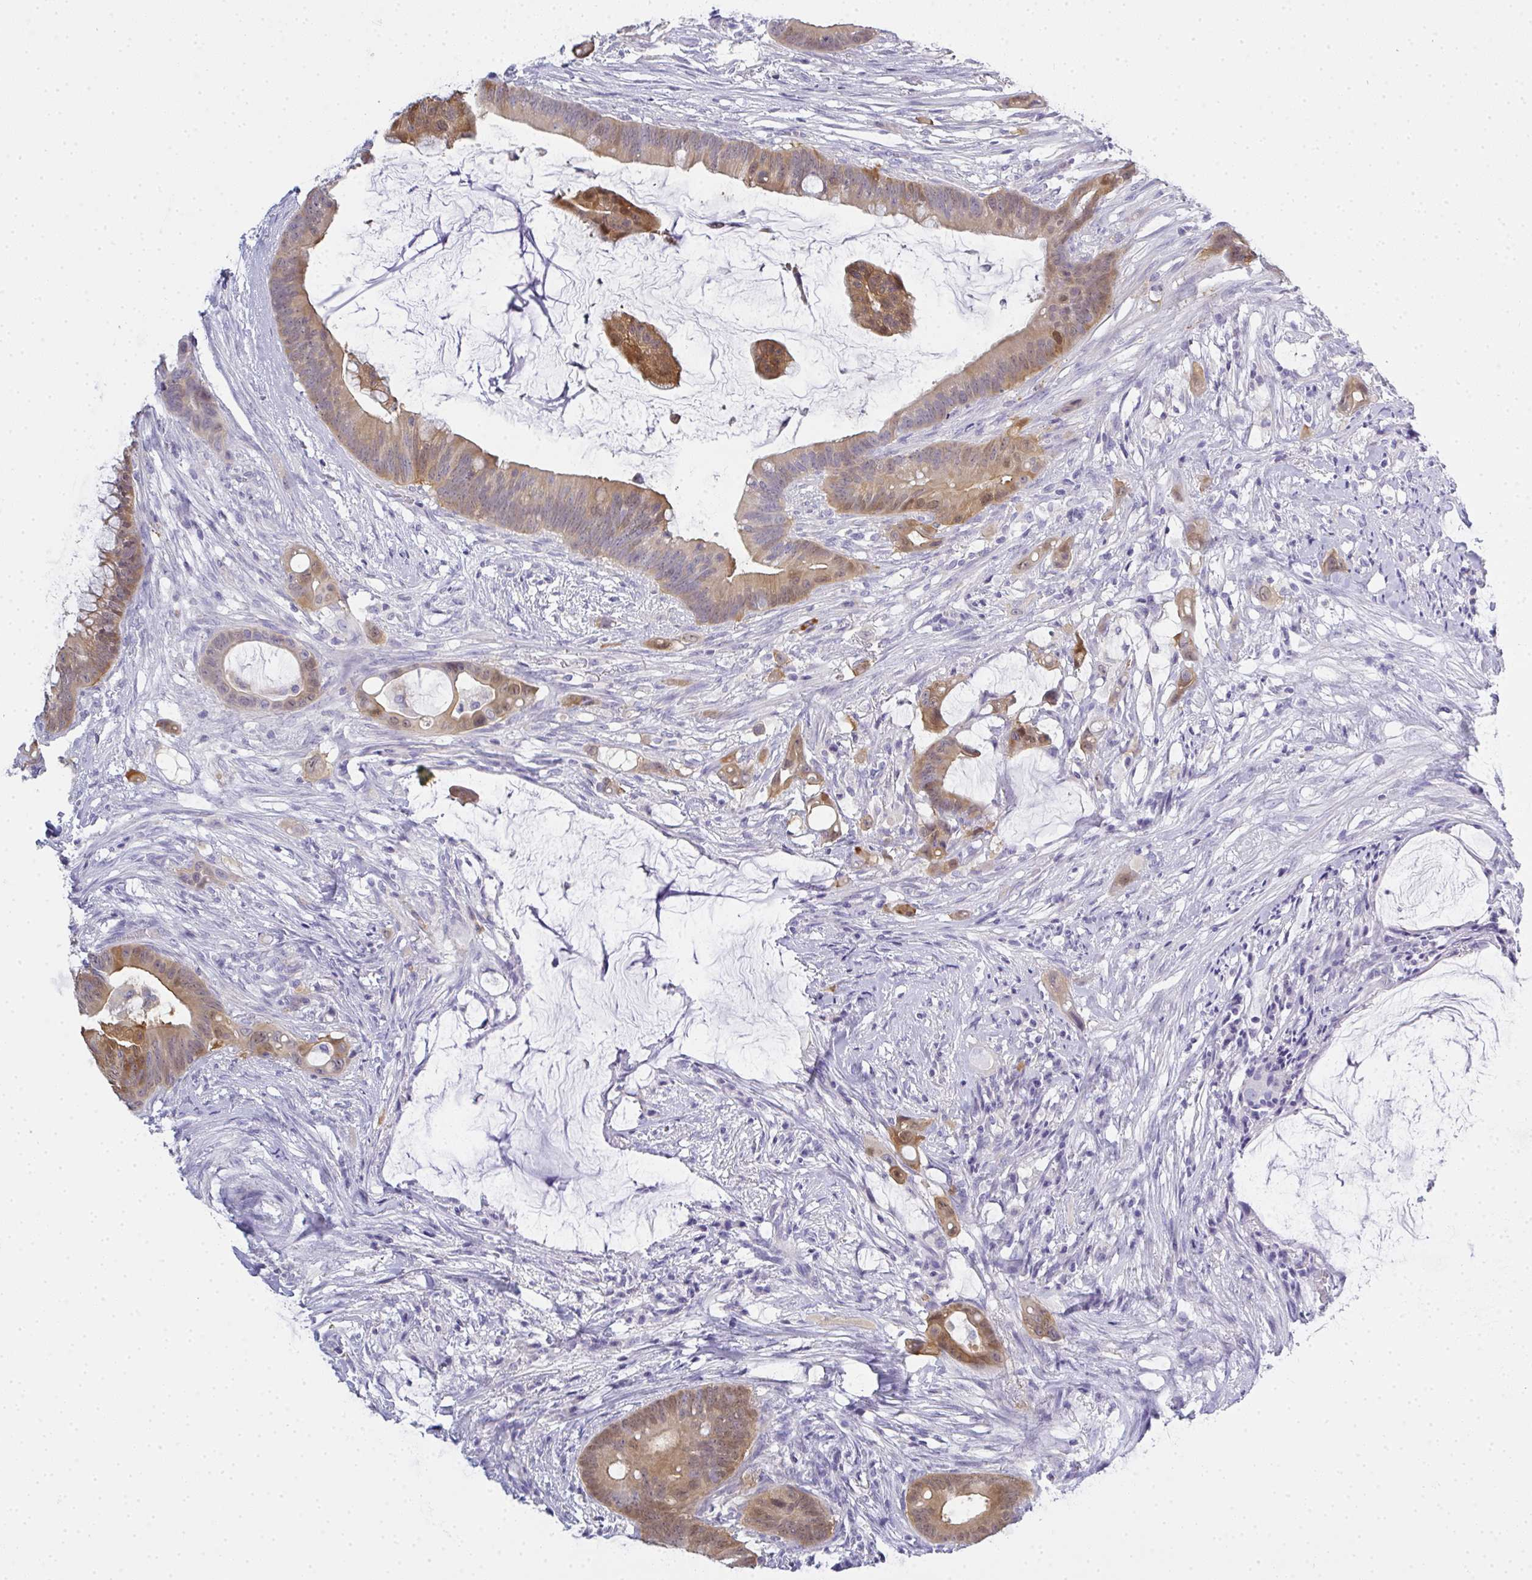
{"staining": {"intensity": "moderate", "quantity": "25%-75%", "location": "cytoplasmic/membranous,nuclear"}, "tissue": "colorectal cancer", "cell_type": "Tumor cells", "image_type": "cancer", "snomed": [{"axis": "morphology", "description": "Adenocarcinoma, NOS"}, {"axis": "topography", "description": "Colon"}], "caption": "Immunohistochemical staining of colorectal adenocarcinoma demonstrates medium levels of moderate cytoplasmic/membranous and nuclear staining in approximately 25%-75% of tumor cells.", "gene": "GSDMB", "patient": {"sex": "male", "age": 62}}